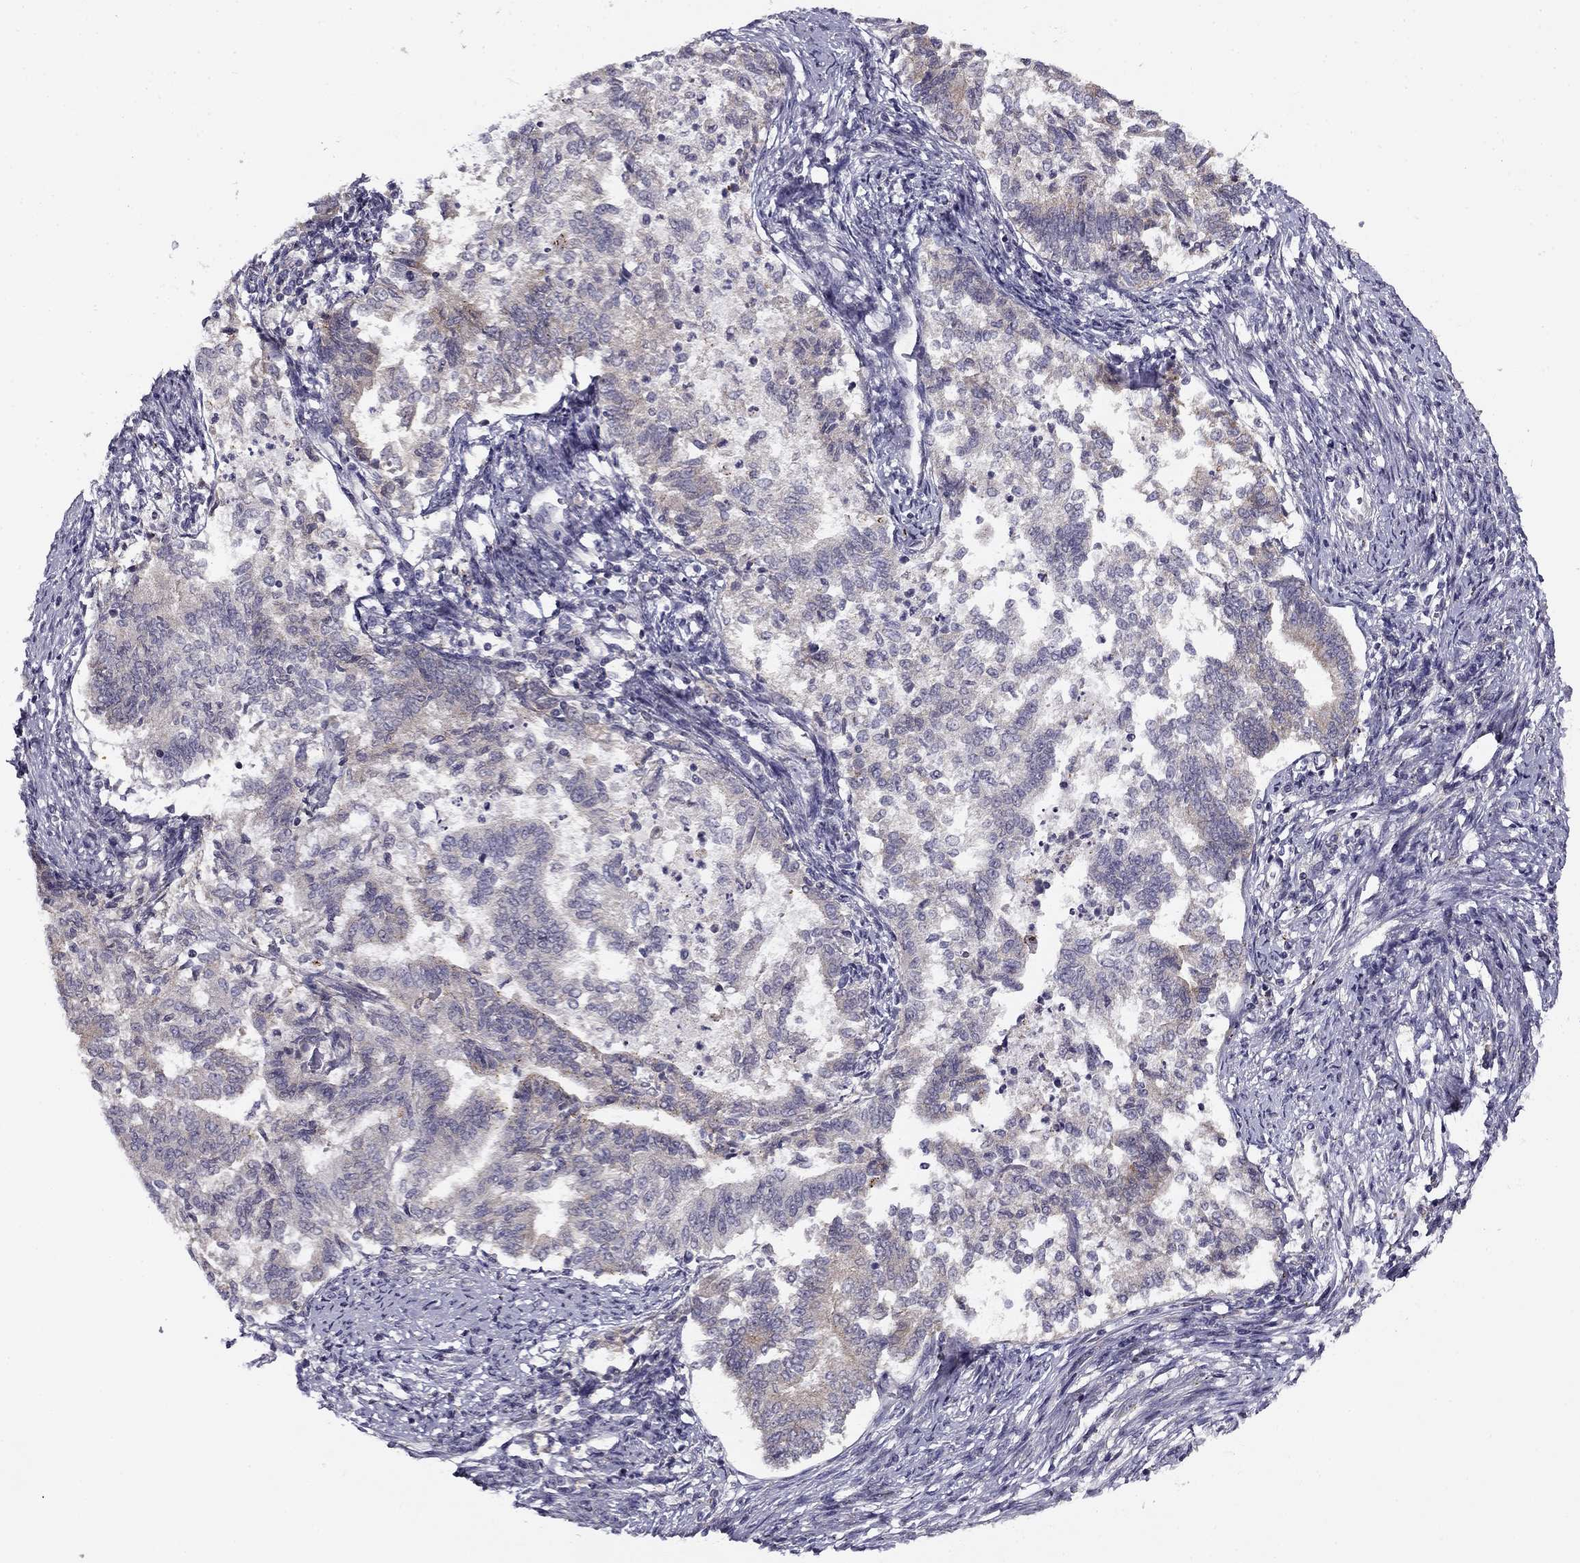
{"staining": {"intensity": "moderate", "quantity": "<25%", "location": "cytoplasmic/membranous"}, "tissue": "endometrial cancer", "cell_type": "Tumor cells", "image_type": "cancer", "snomed": [{"axis": "morphology", "description": "Adenocarcinoma, NOS"}, {"axis": "topography", "description": "Endometrium"}], "caption": "Immunohistochemistry (IHC) photomicrograph of adenocarcinoma (endometrial) stained for a protein (brown), which reveals low levels of moderate cytoplasmic/membranous expression in approximately <25% of tumor cells.", "gene": "CNR1", "patient": {"sex": "female", "age": 65}}